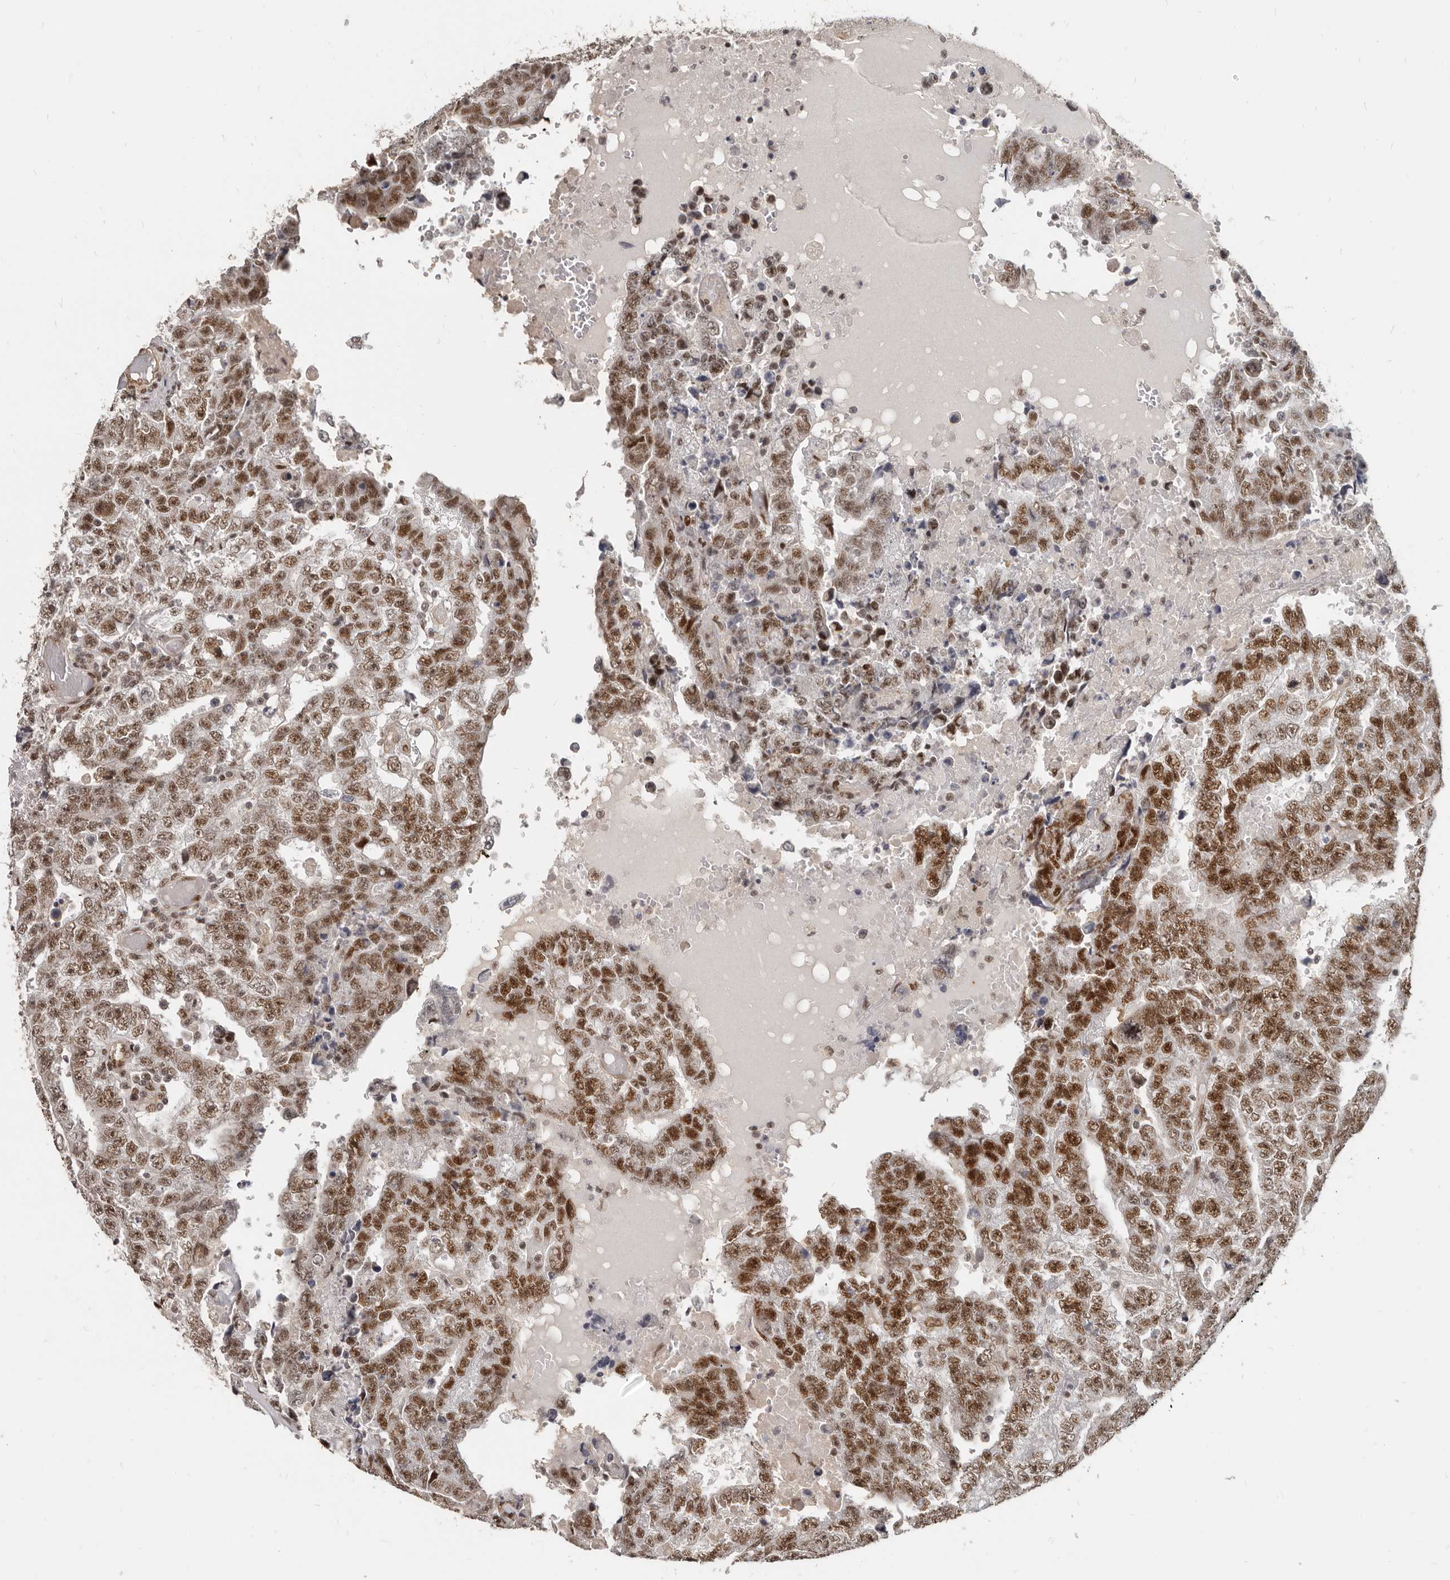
{"staining": {"intensity": "moderate", "quantity": ">75%", "location": "nuclear"}, "tissue": "testis cancer", "cell_type": "Tumor cells", "image_type": "cancer", "snomed": [{"axis": "morphology", "description": "Carcinoma, Embryonal, NOS"}, {"axis": "topography", "description": "Testis"}], "caption": "IHC histopathology image of neoplastic tissue: human testis cancer (embryonal carcinoma) stained using immunohistochemistry (IHC) reveals medium levels of moderate protein expression localized specifically in the nuclear of tumor cells, appearing as a nuclear brown color.", "gene": "ATF5", "patient": {"sex": "male", "age": 25}}